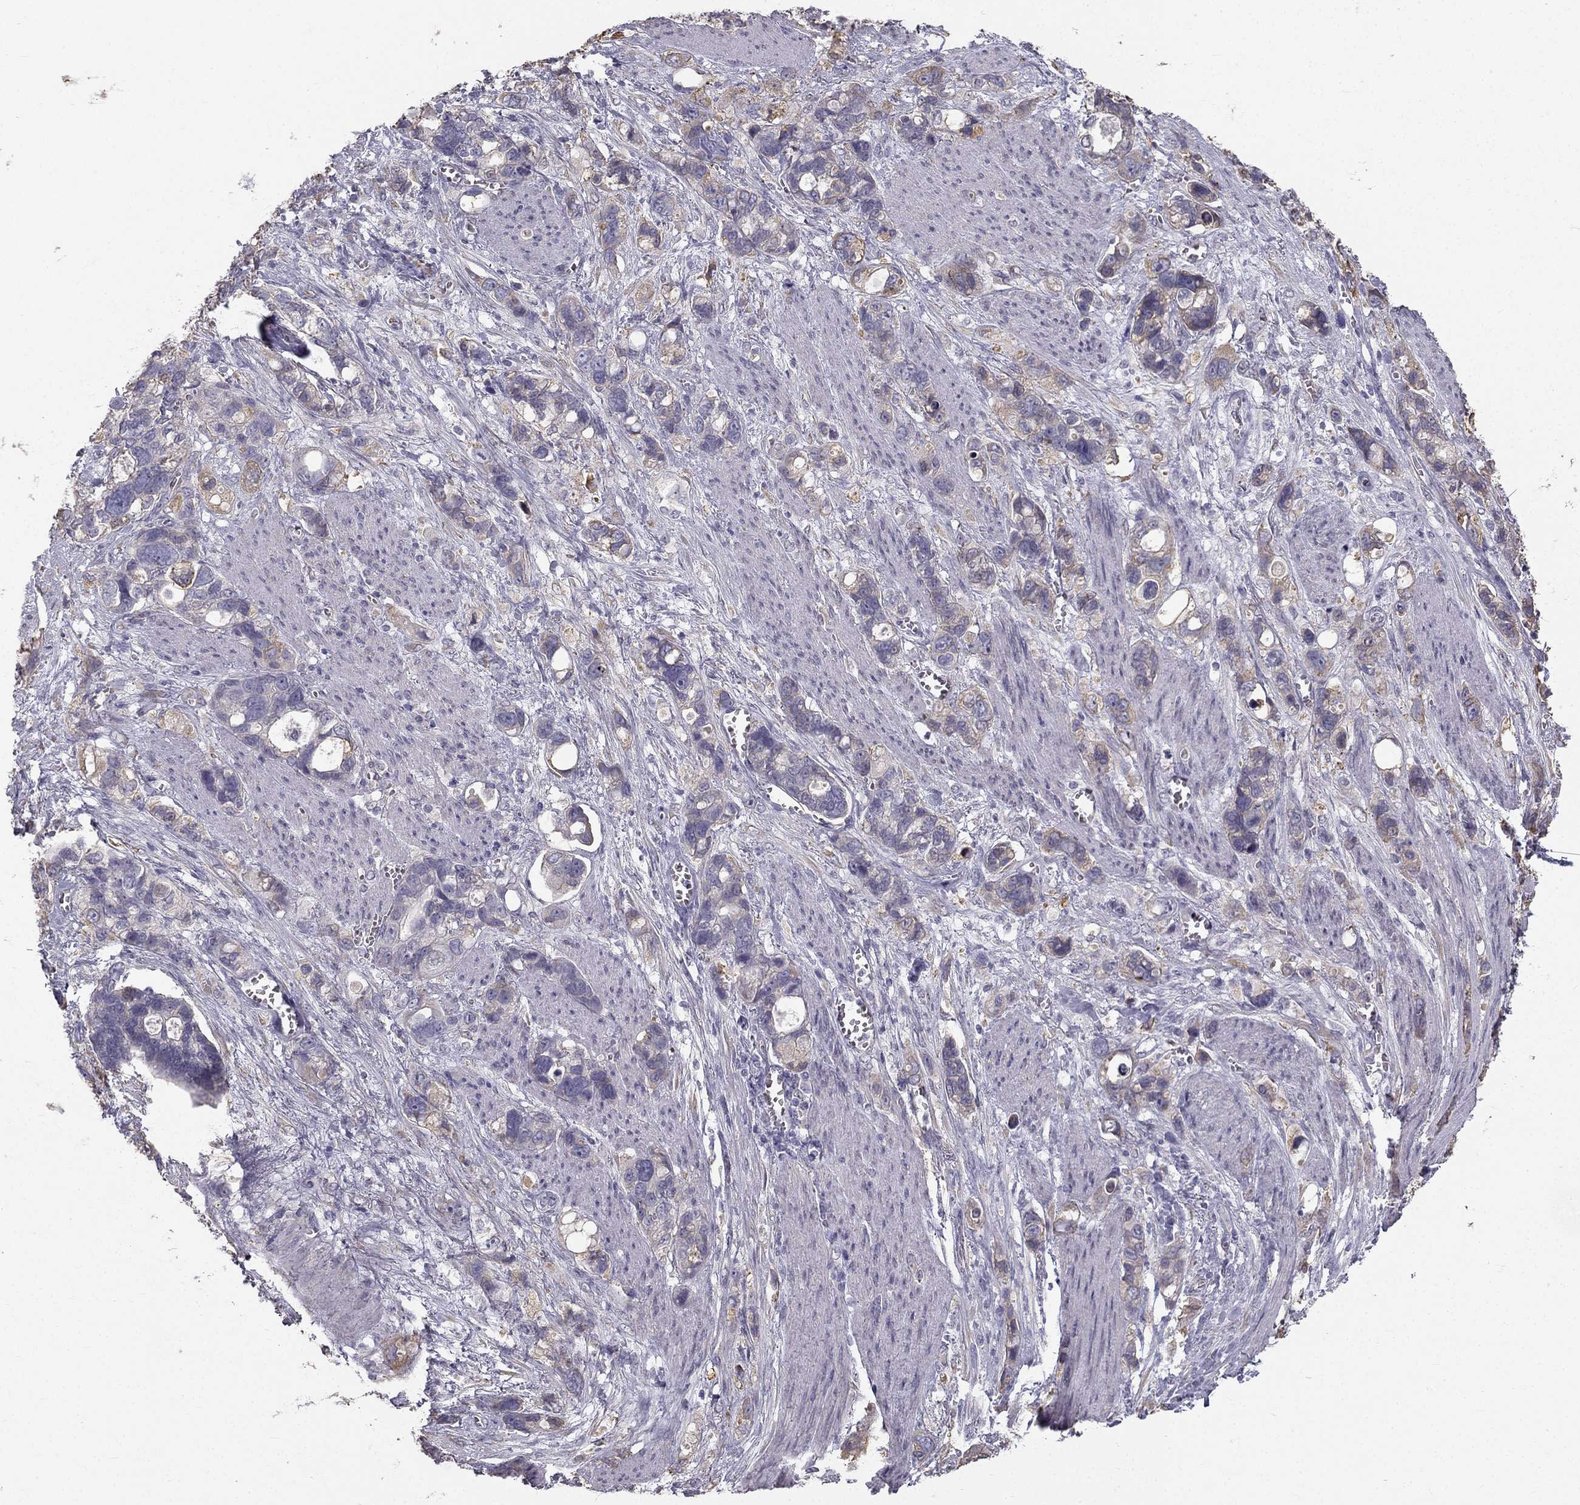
{"staining": {"intensity": "moderate", "quantity": ">75%", "location": "cytoplasmic/membranous"}, "tissue": "stomach cancer", "cell_type": "Tumor cells", "image_type": "cancer", "snomed": [{"axis": "morphology", "description": "Adenocarcinoma, NOS"}, {"axis": "topography", "description": "Stomach, upper"}], "caption": "Immunohistochemistry (IHC) image of human stomach cancer stained for a protein (brown), which displays medium levels of moderate cytoplasmic/membranous staining in about >75% of tumor cells.", "gene": "CCDC40", "patient": {"sex": "female", "age": 81}}